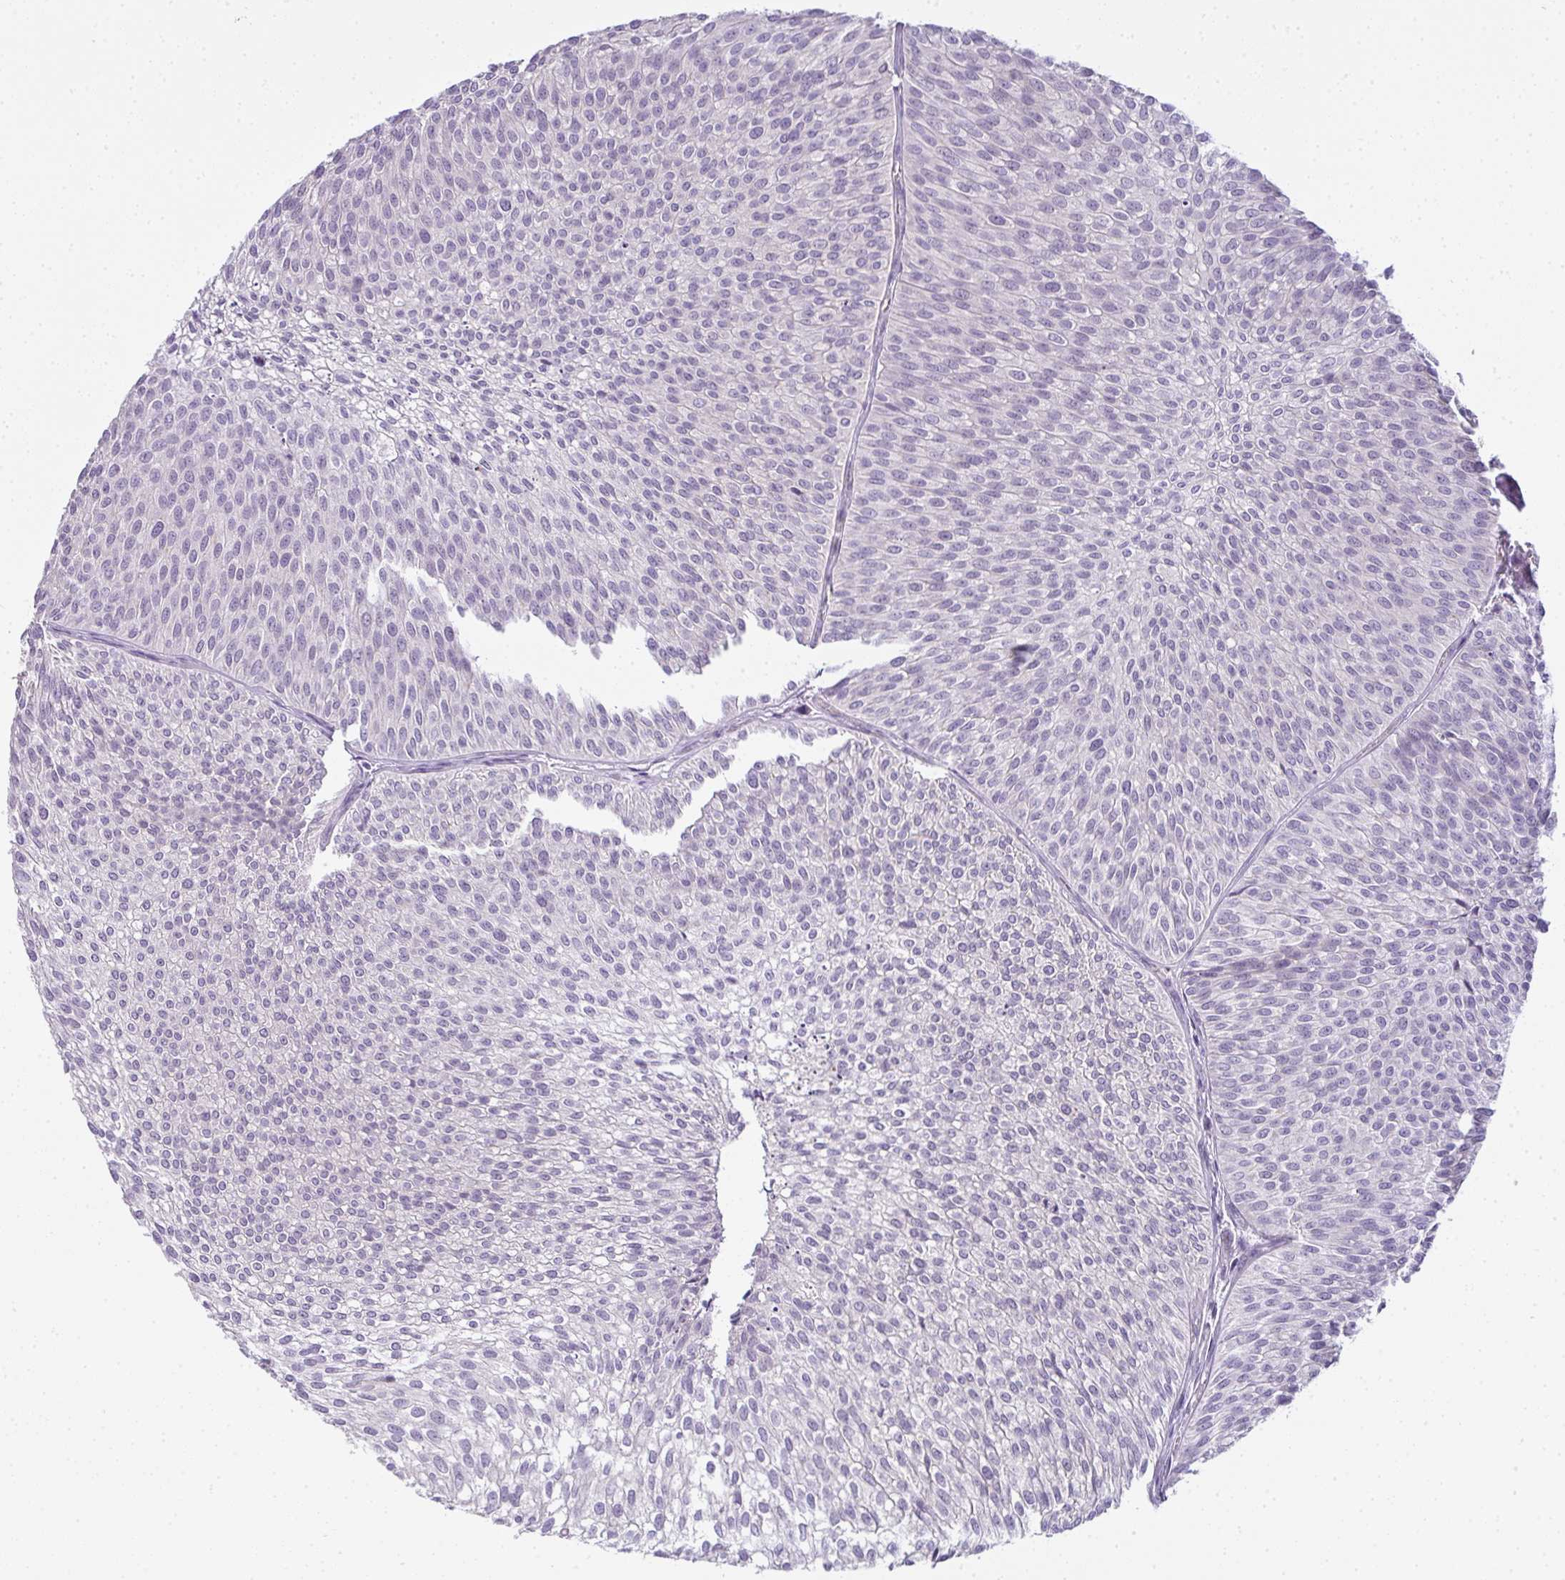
{"staining": {"intensity": "negative", "quantity": "none", "location": "none"}, "tissue": "urothelial cancer", "cell_type": "Tumor cells", "image_type": "cancer", "snomed": [{"axis": "morphology", "description": "Urothelial carcinoma, Low grade"}, {"axis": "topography", "description": "Urinary bladder"}], "caption": "There is no significant positivity in tumor cells of urothelial cancer.", "gene": "CMPK1", "patient": {"sex": "male", "age": 91}}